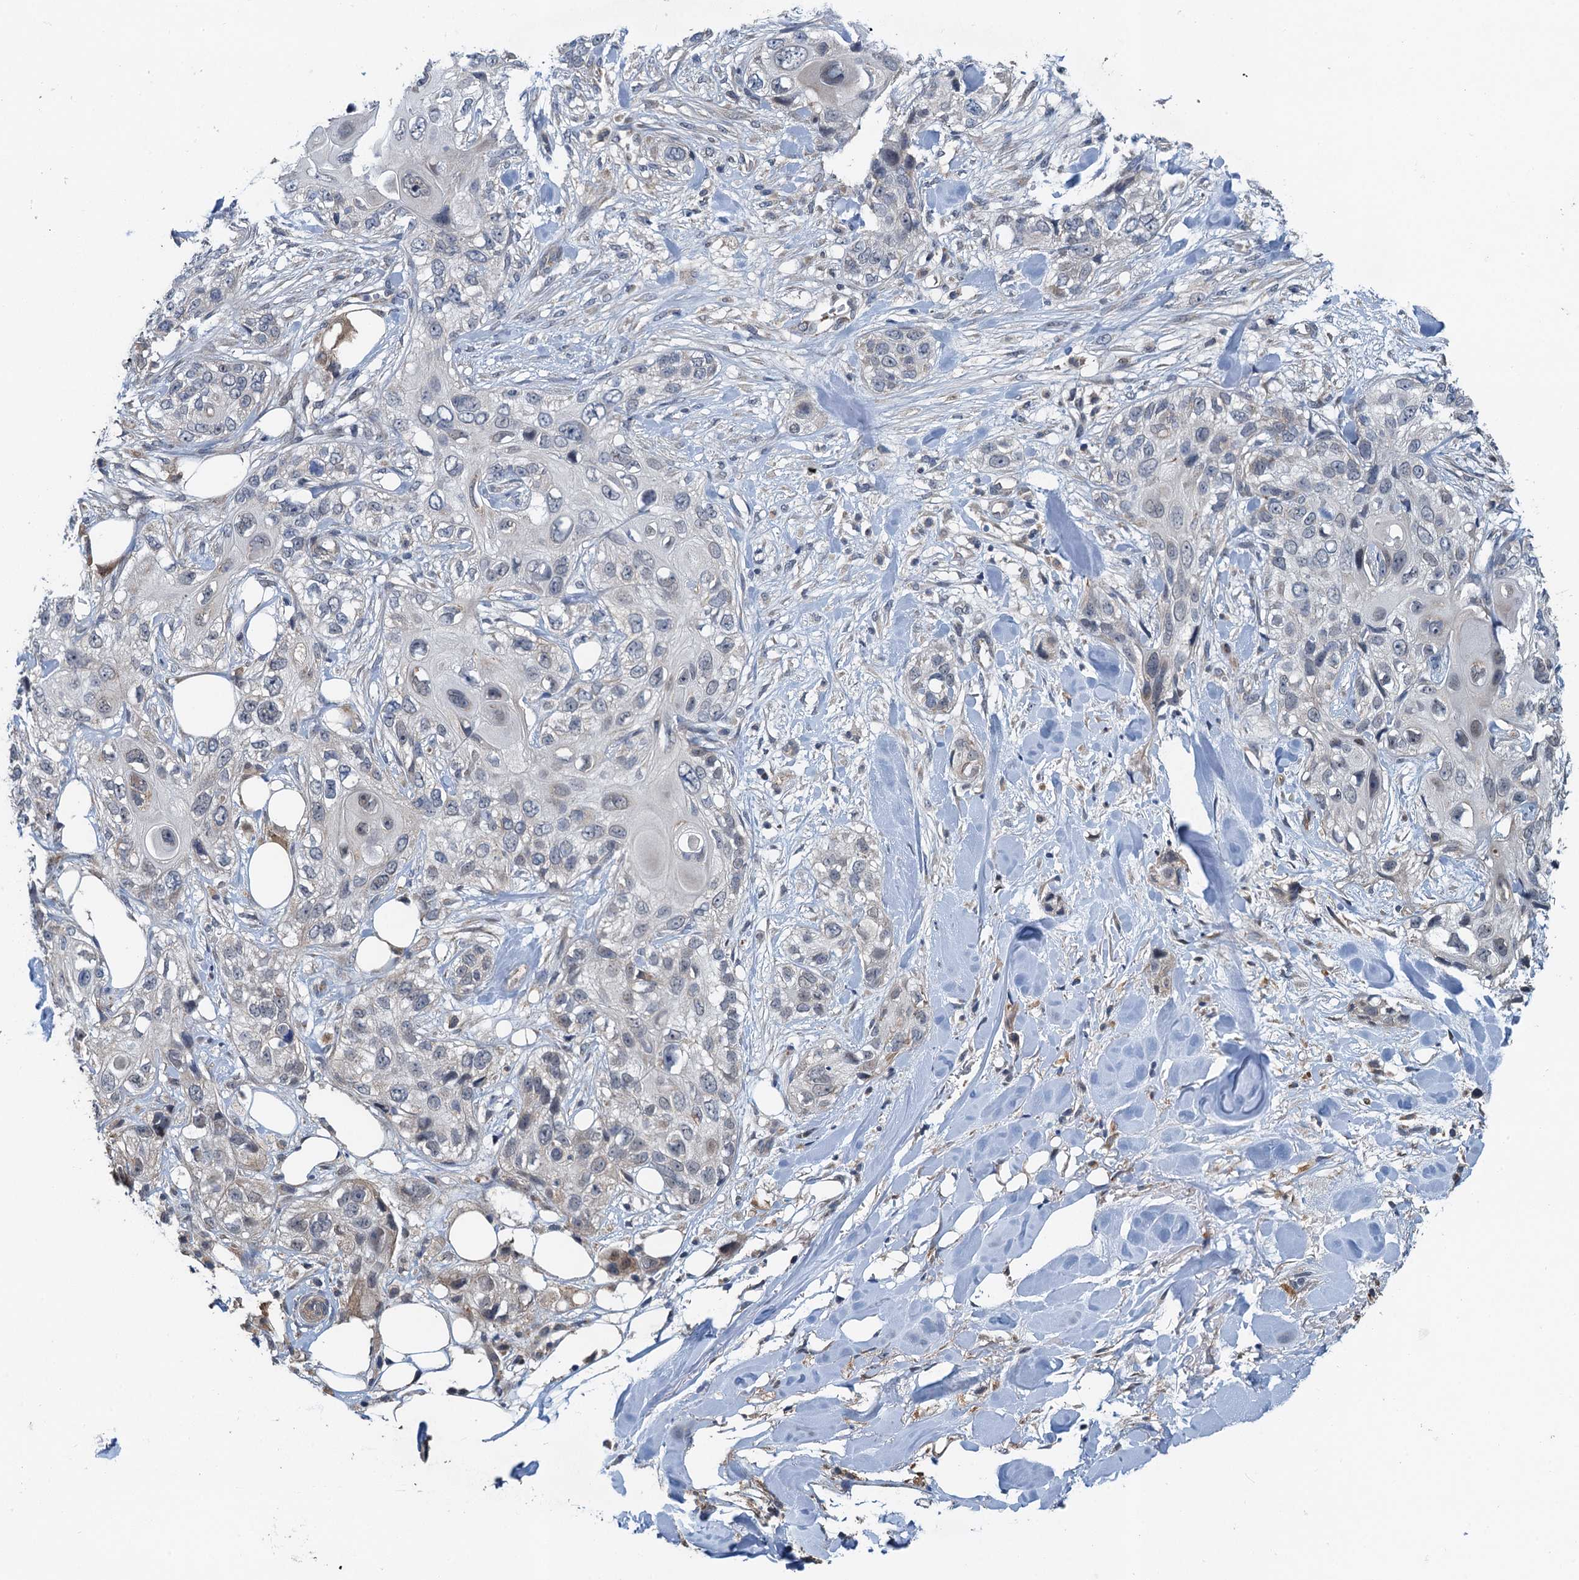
{"staining": {"intensity": "negative", "quantity": "none", "location": "none"}, "tissue": "skin cancer", "cell_type": "Tumor cells", "image_type": "cancer", "snomed": [{"axis": "morphology", "description": "Normal tissue, NOS"}, {"axis": "morphology", "description": "Squamous cell carcinoma, NOS"}, {"axis": "topography", "description": "Skin"}], "caption": "Photomicrograph shows no significant protein staining in tumor cells of skin cancer.", "gene": "ZNF606", "patient": {"sex": "male", "age": 72}}